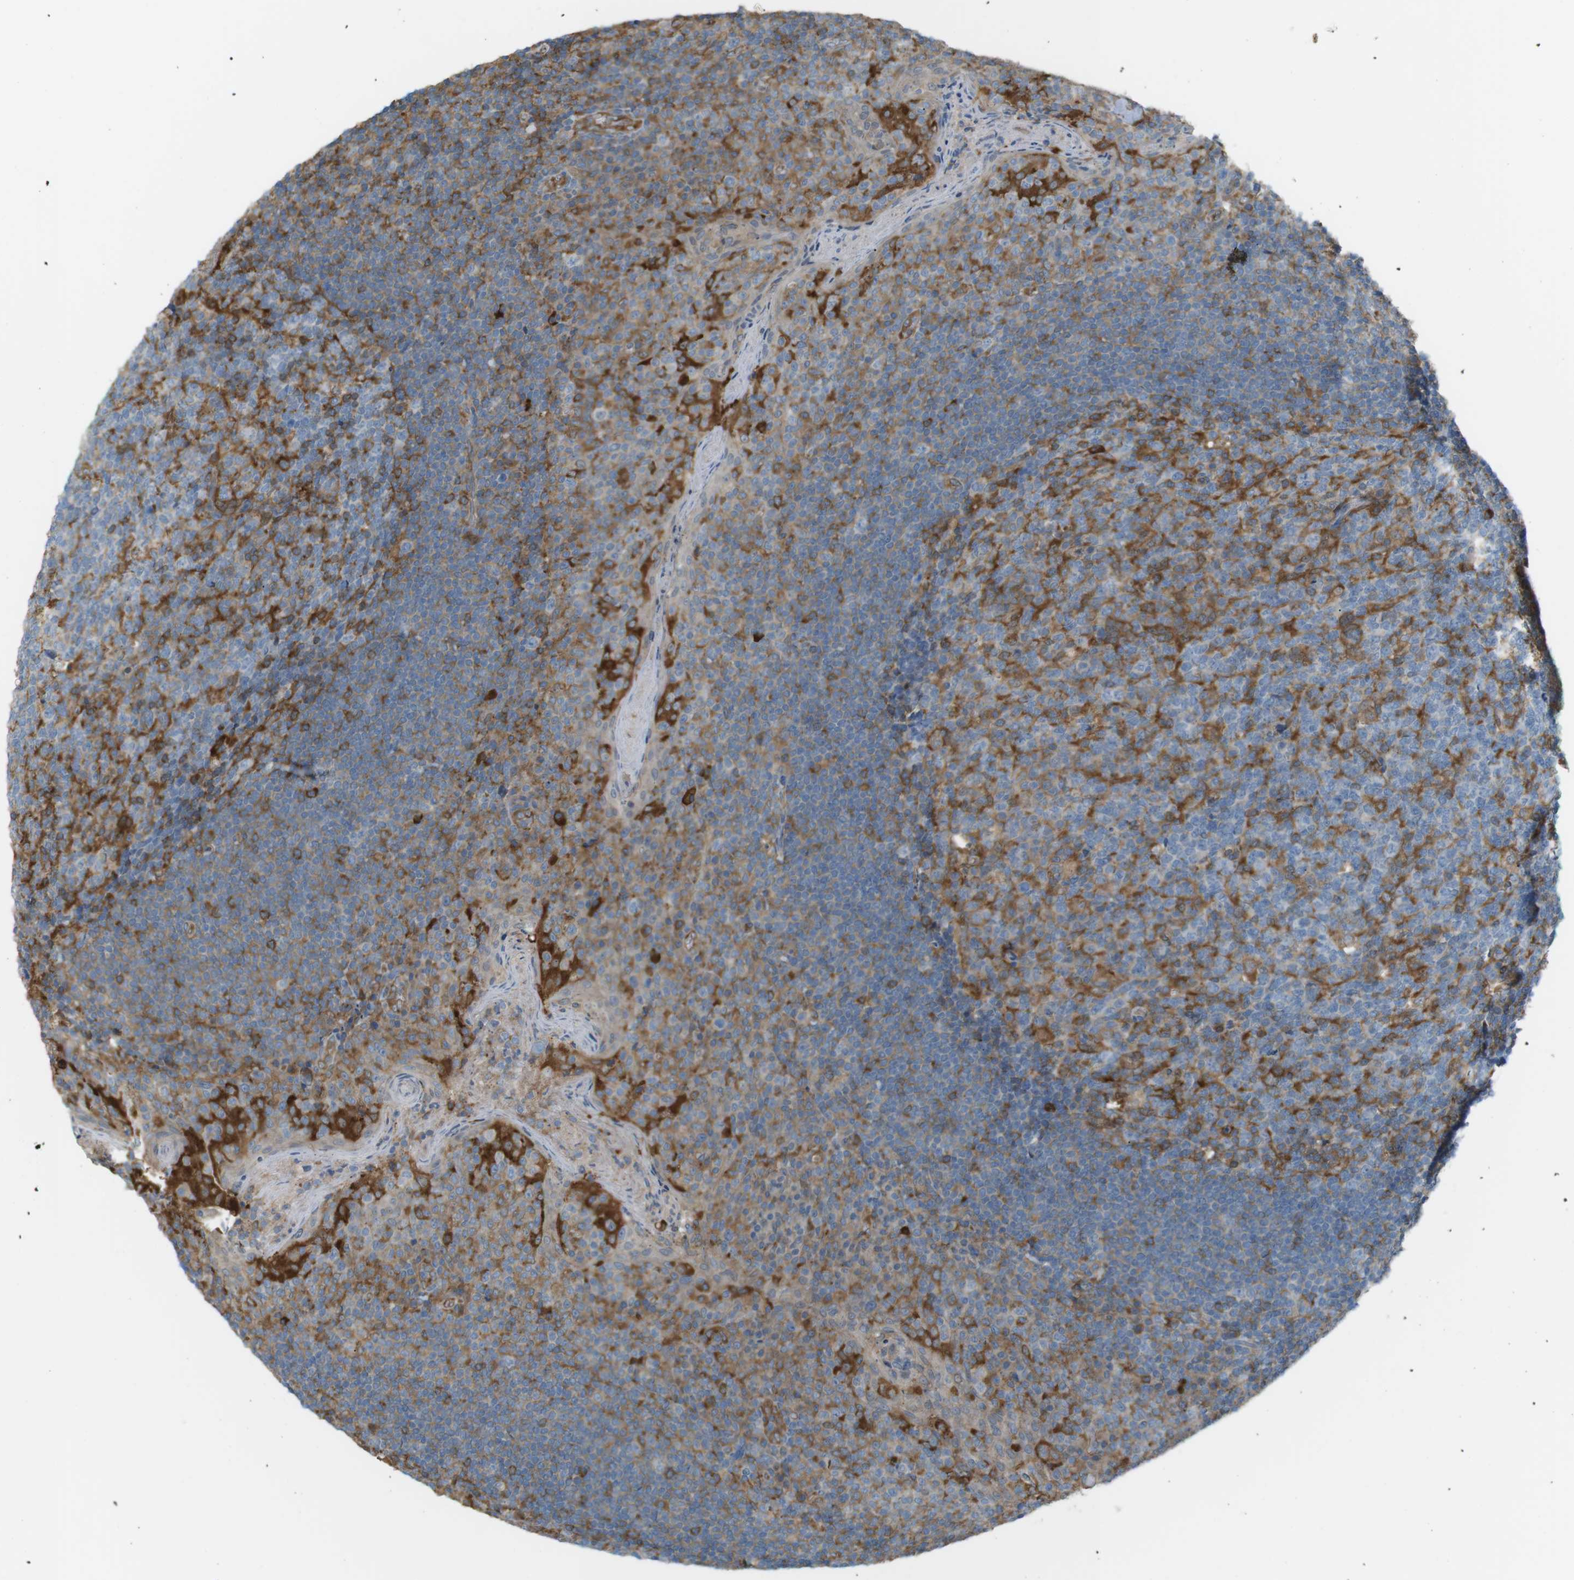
{"staining": {"intensity": "moderate", "quantity": "25%-75%", "location": "cytoplasmic/membranous"}, "tissue": "tonsil", "cell_type": "Germinal center cells", "image_type": "normal", "snomed": [{"axis": "morphology", "description": "Normal tissue, NOS"}, {"axis": "topography", "description": "Tonsil"}], "caption": "Immunohistochemistry photomicrograph of normal tonsil: tonsil stained using IHC demonstrates medium levels of moderate protein expression localized specifically in the cytoplasmic/membranous of germinal center cells, appearing as a cytoplasmic/membranous brown color.", "gene": "PEPD", "patient": {"sex": "male", "age": 17}}